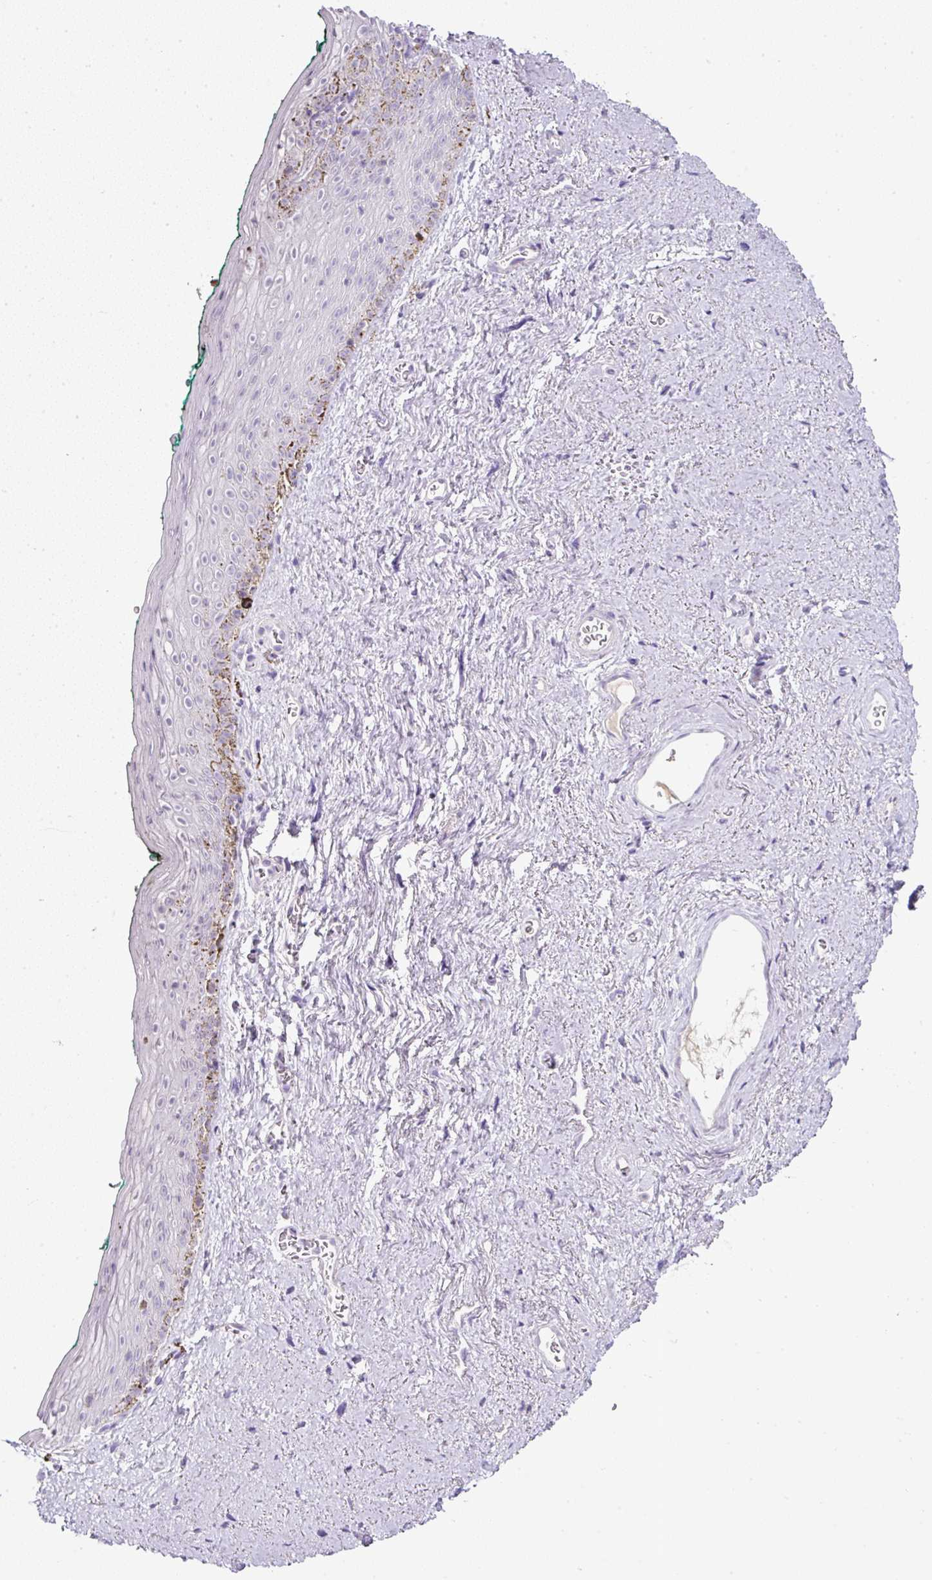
{"staining": {"intensity": "negative", "quantity": "none", "location": "none"}, "tissue": "vagina", "cell_type": "Squamous epithelial cells", "image_type": "normal", "snomed": [{"axis": "morphology", "description": "Normal tissue, NOS"}, {"axis": "topography", "description": "Vulva"}, {"axis": "topography", "description": "Vagina"}, {"axis": "topography", "description": "Peripheral nerve tissue"}], "caption": "The histopathology image reveals no significant staining in squamous epithelial cells of vagina.", "gene": "COL9A2", "patient": {"sex": "female", "age": 66}}